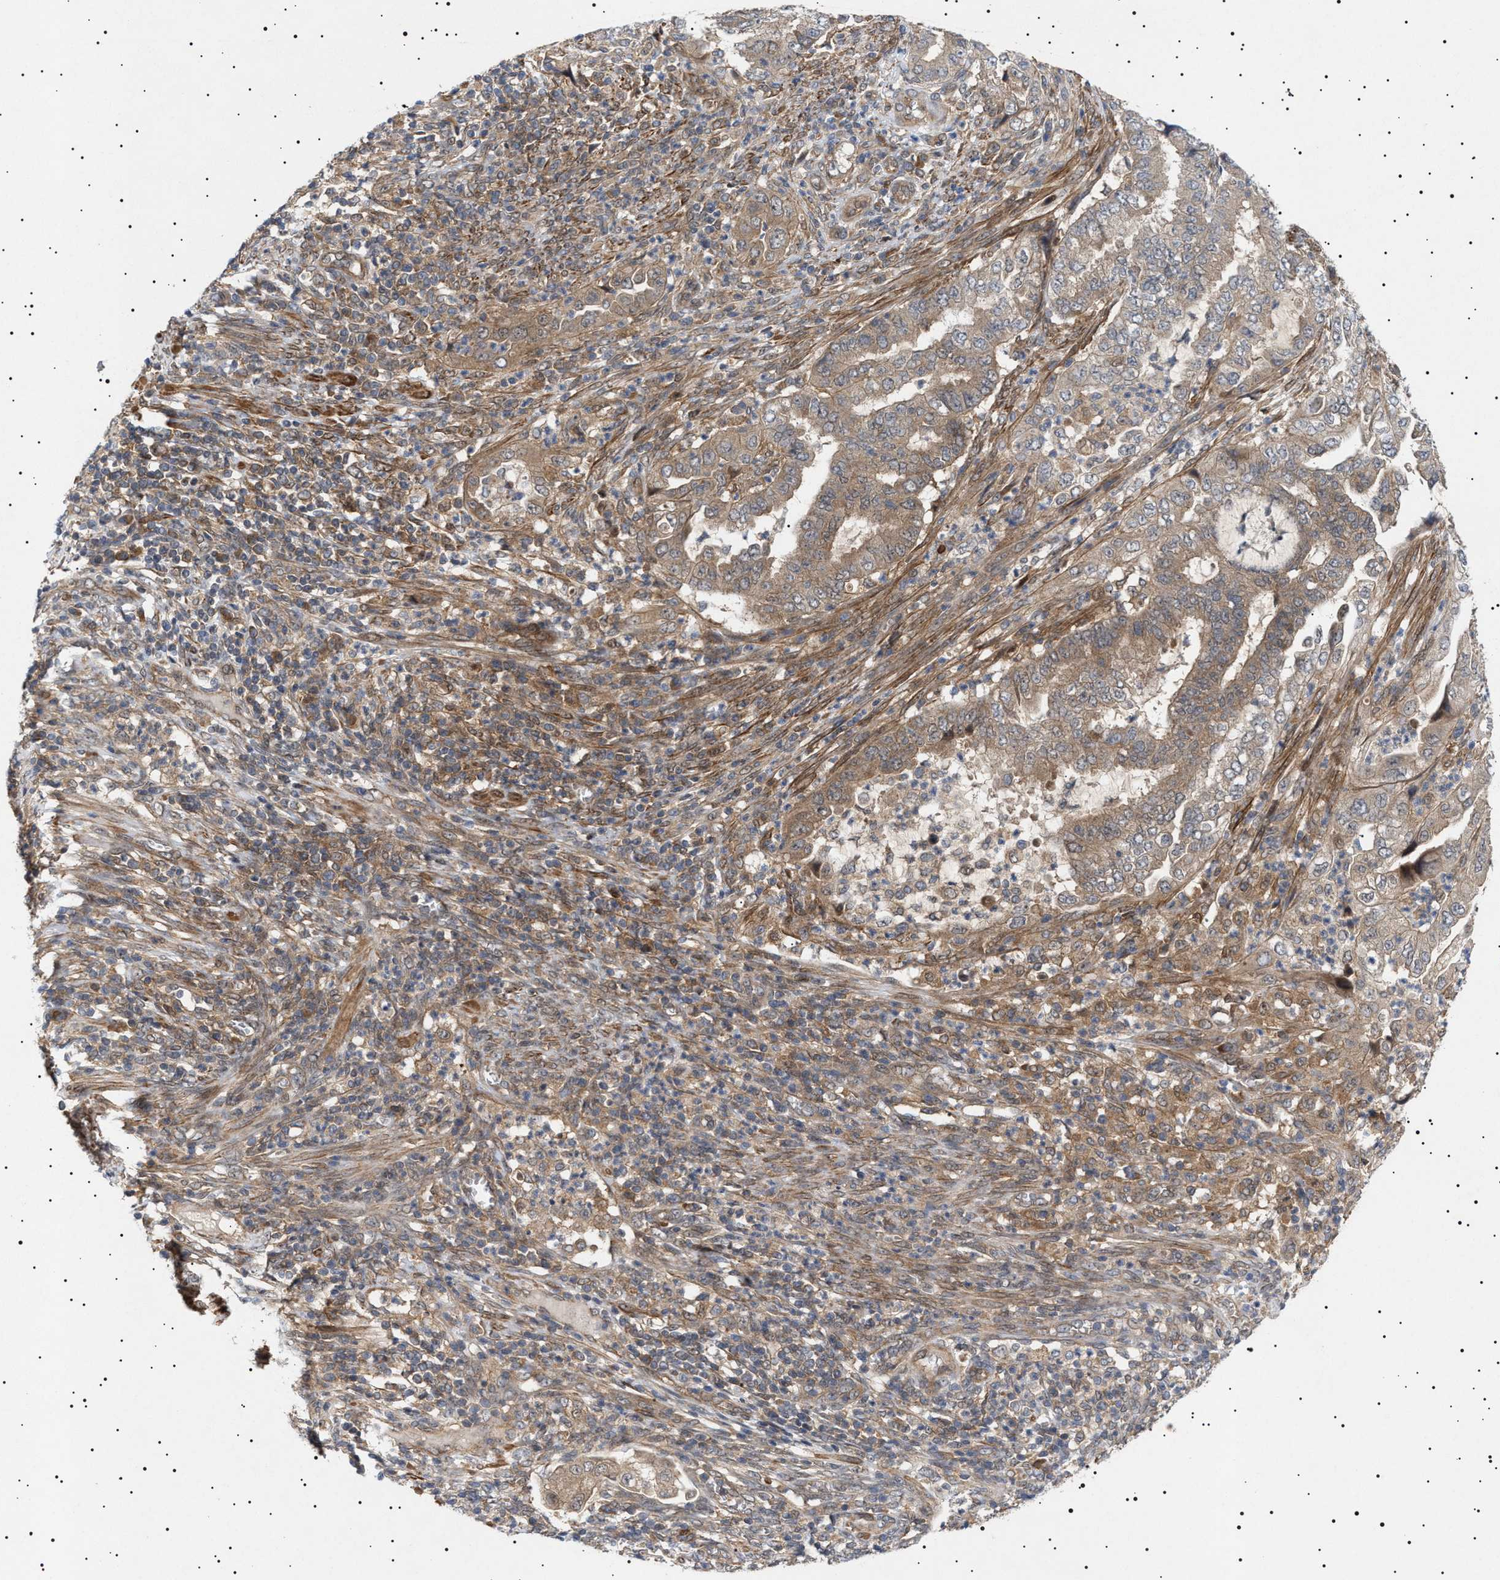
{"staining": {"intensity": "weak", "quantity": ">75%", "location": "cytoplasmic/membranous"}, "tissue": "endometrial cancer", "cell_type": "Tumor cells", "image_type": "cancer", "snomed": [{"axis": "morphology", "description": "Adenocarcinoma, NOS"}, {"axis": "topography", "description": "Endometrium"}], "caption": "The immunohistochemical stain labels weak cytoplasmic/membranous staining in tumor cells of adenocarcinoma (endometrial) tissue. (DAB (3,3'-diaminobenzidine) IHC with brightfield microscopy, high magnification).", "gene": "NPLOC4", "patient": {"sex": "female", "age": 51}}